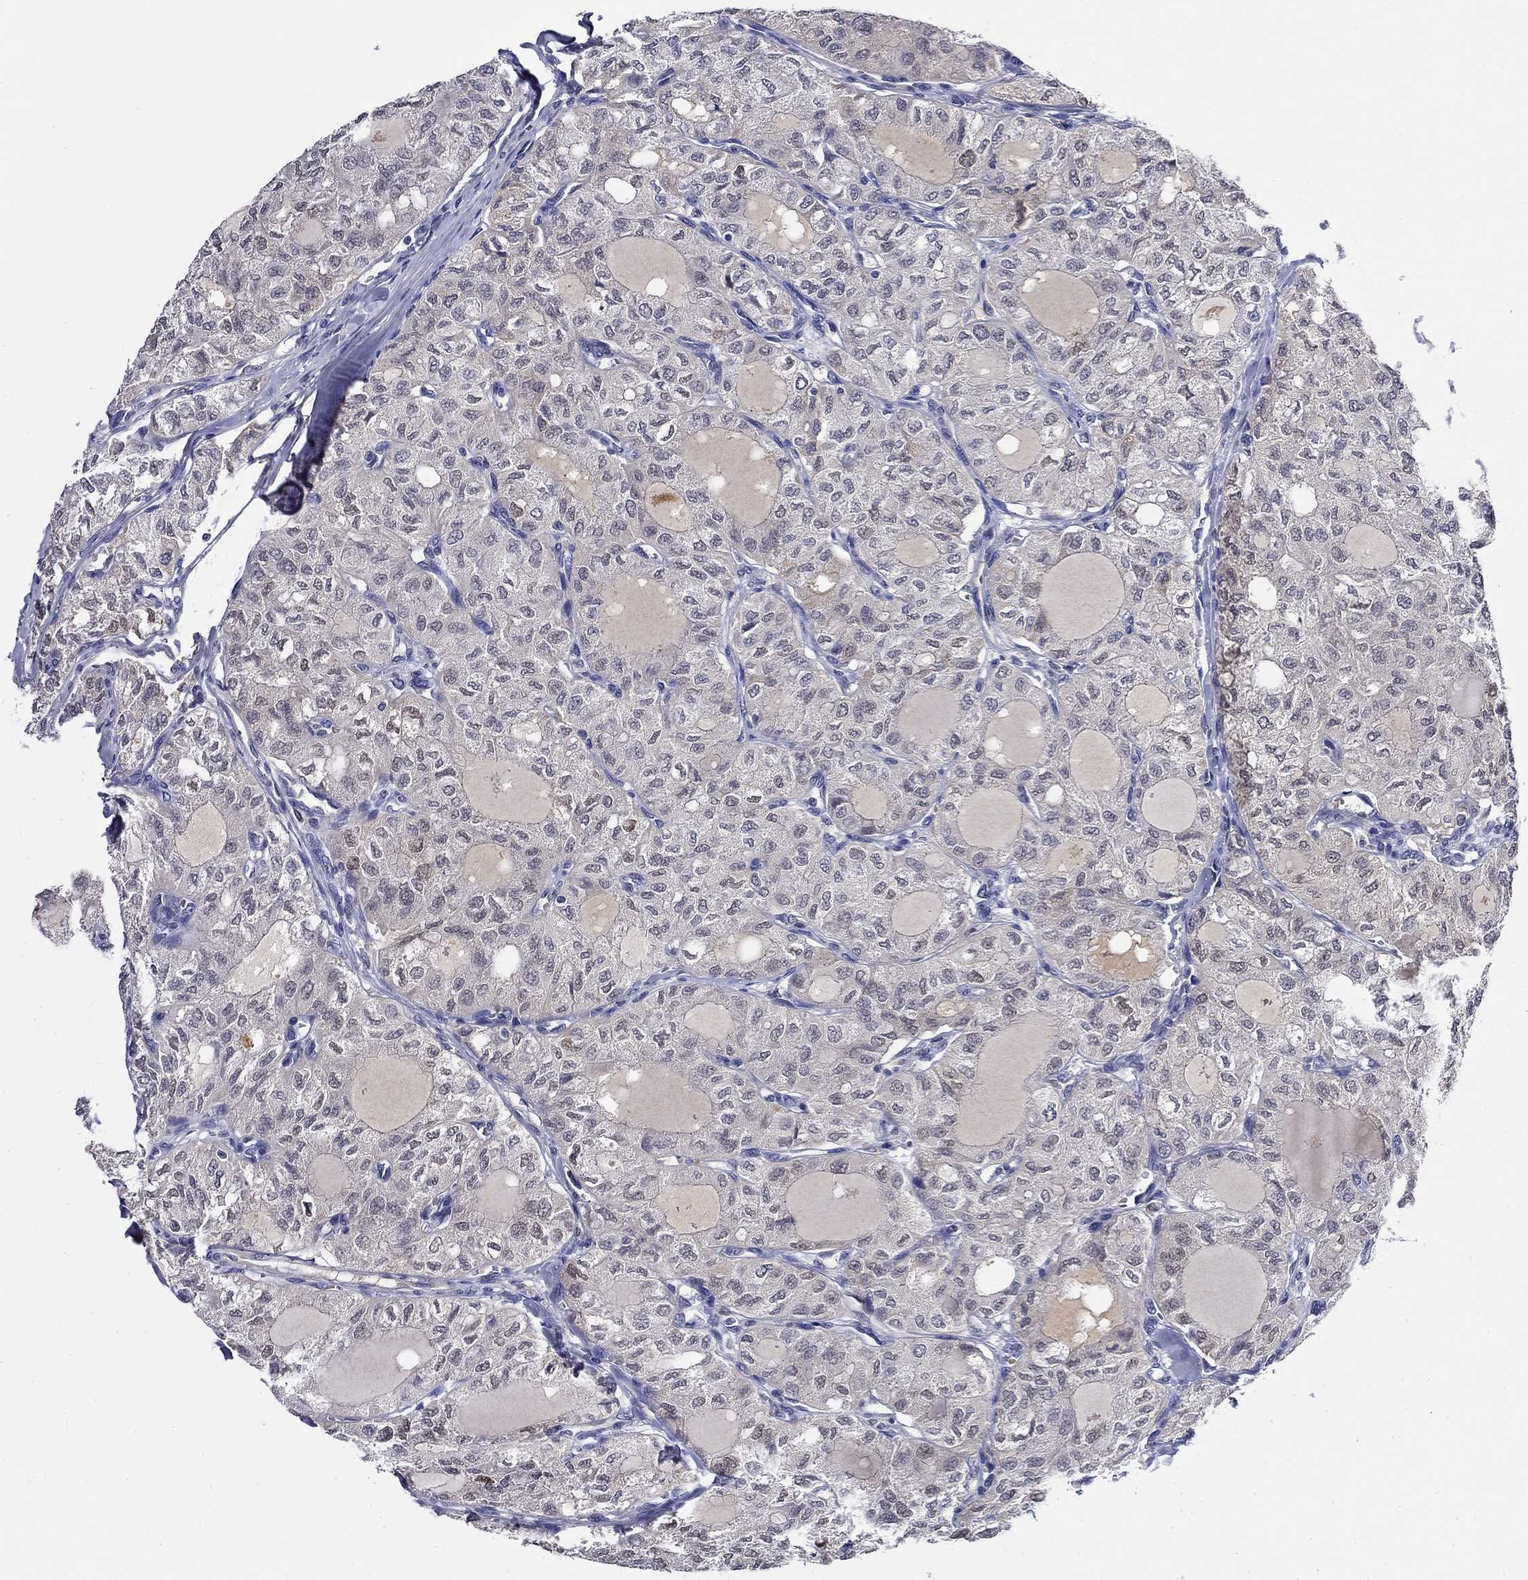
{"staining": {"intensity": "negative", "quantity": "none", "location": "none"}, "tissue": "thyroid cancer", "cell_type": "Tumor cells", "image_type": "cancer", "snomed": [{"axis": "morphology", "description": "Follicular adenoma carcinoma, NOS"}, {"axis": "topography", "description": "Thyroid gland"}], "caption": "The image displays no staining of tumor cells in thyroid follicular adenoma carcinoma.", "gene": "DDTL", "patient": {"sex": "male", "age": 75}}